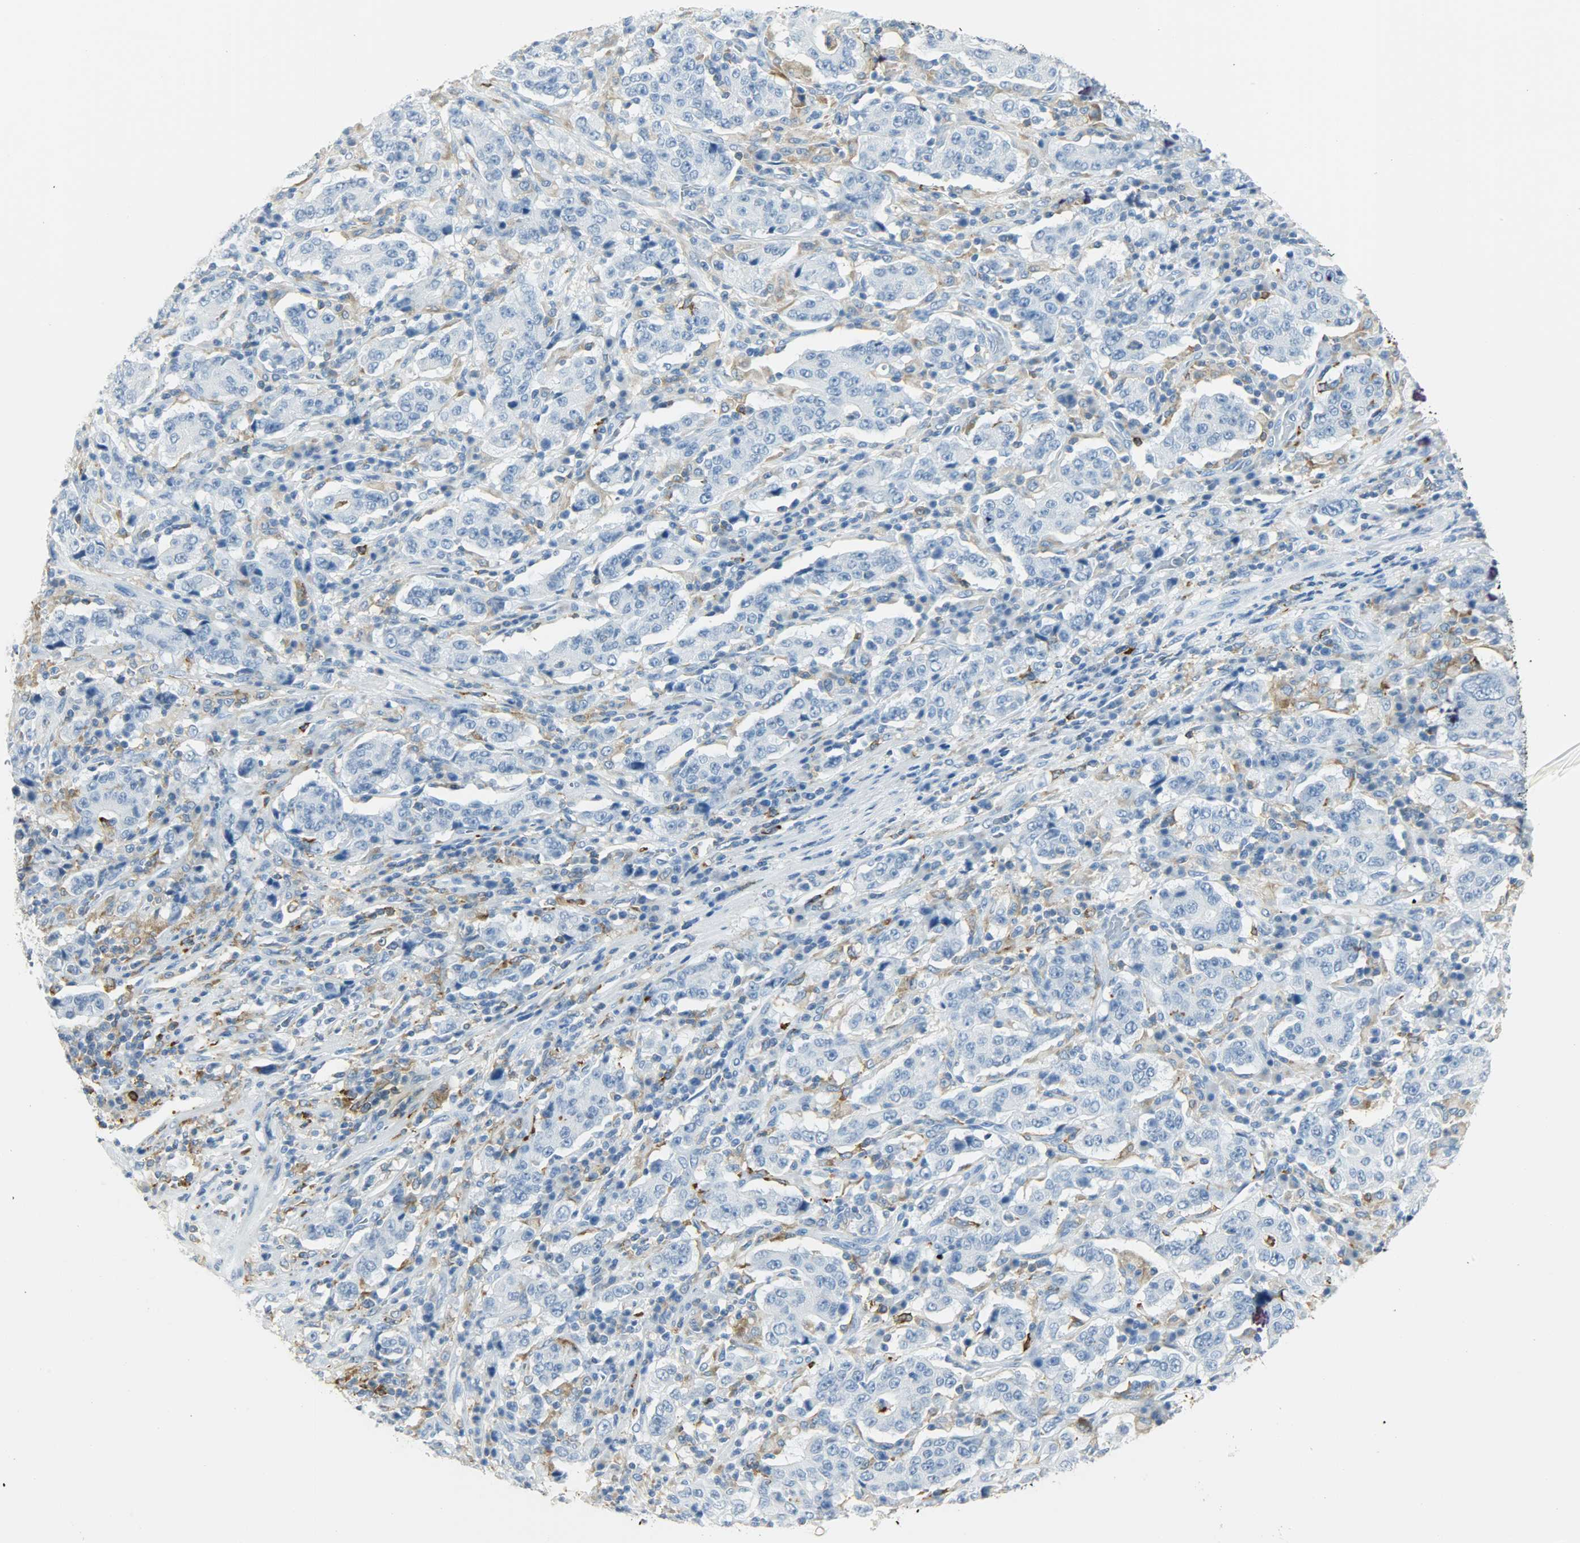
{"staining": {"intensity": "negative", "quantity": "none", "location": "none"}, "tissue": "stomach cancer", "cell_type": "Tumor cells", "image_type": "cancer", "snomed": [{"axis": "morphology", "description": "Normal tissue, NOS"}, {"axis": "morphology", "description": "Adenocarcinoma, NOS"}, {"axis": "topography", "description": "Stomach, upper"}, {"axis": "topography", "description": "Stomach"}], "caption": "Tumor cells are negative for protein expression in human stomach adenocarcinoma. Brightfield microscopy of IHC stained with DAB (brown) and hematoxylin (blue), captured at high magnification.", "gene": "PTPN6", "patient": {"sex": "male", "age": 59}}